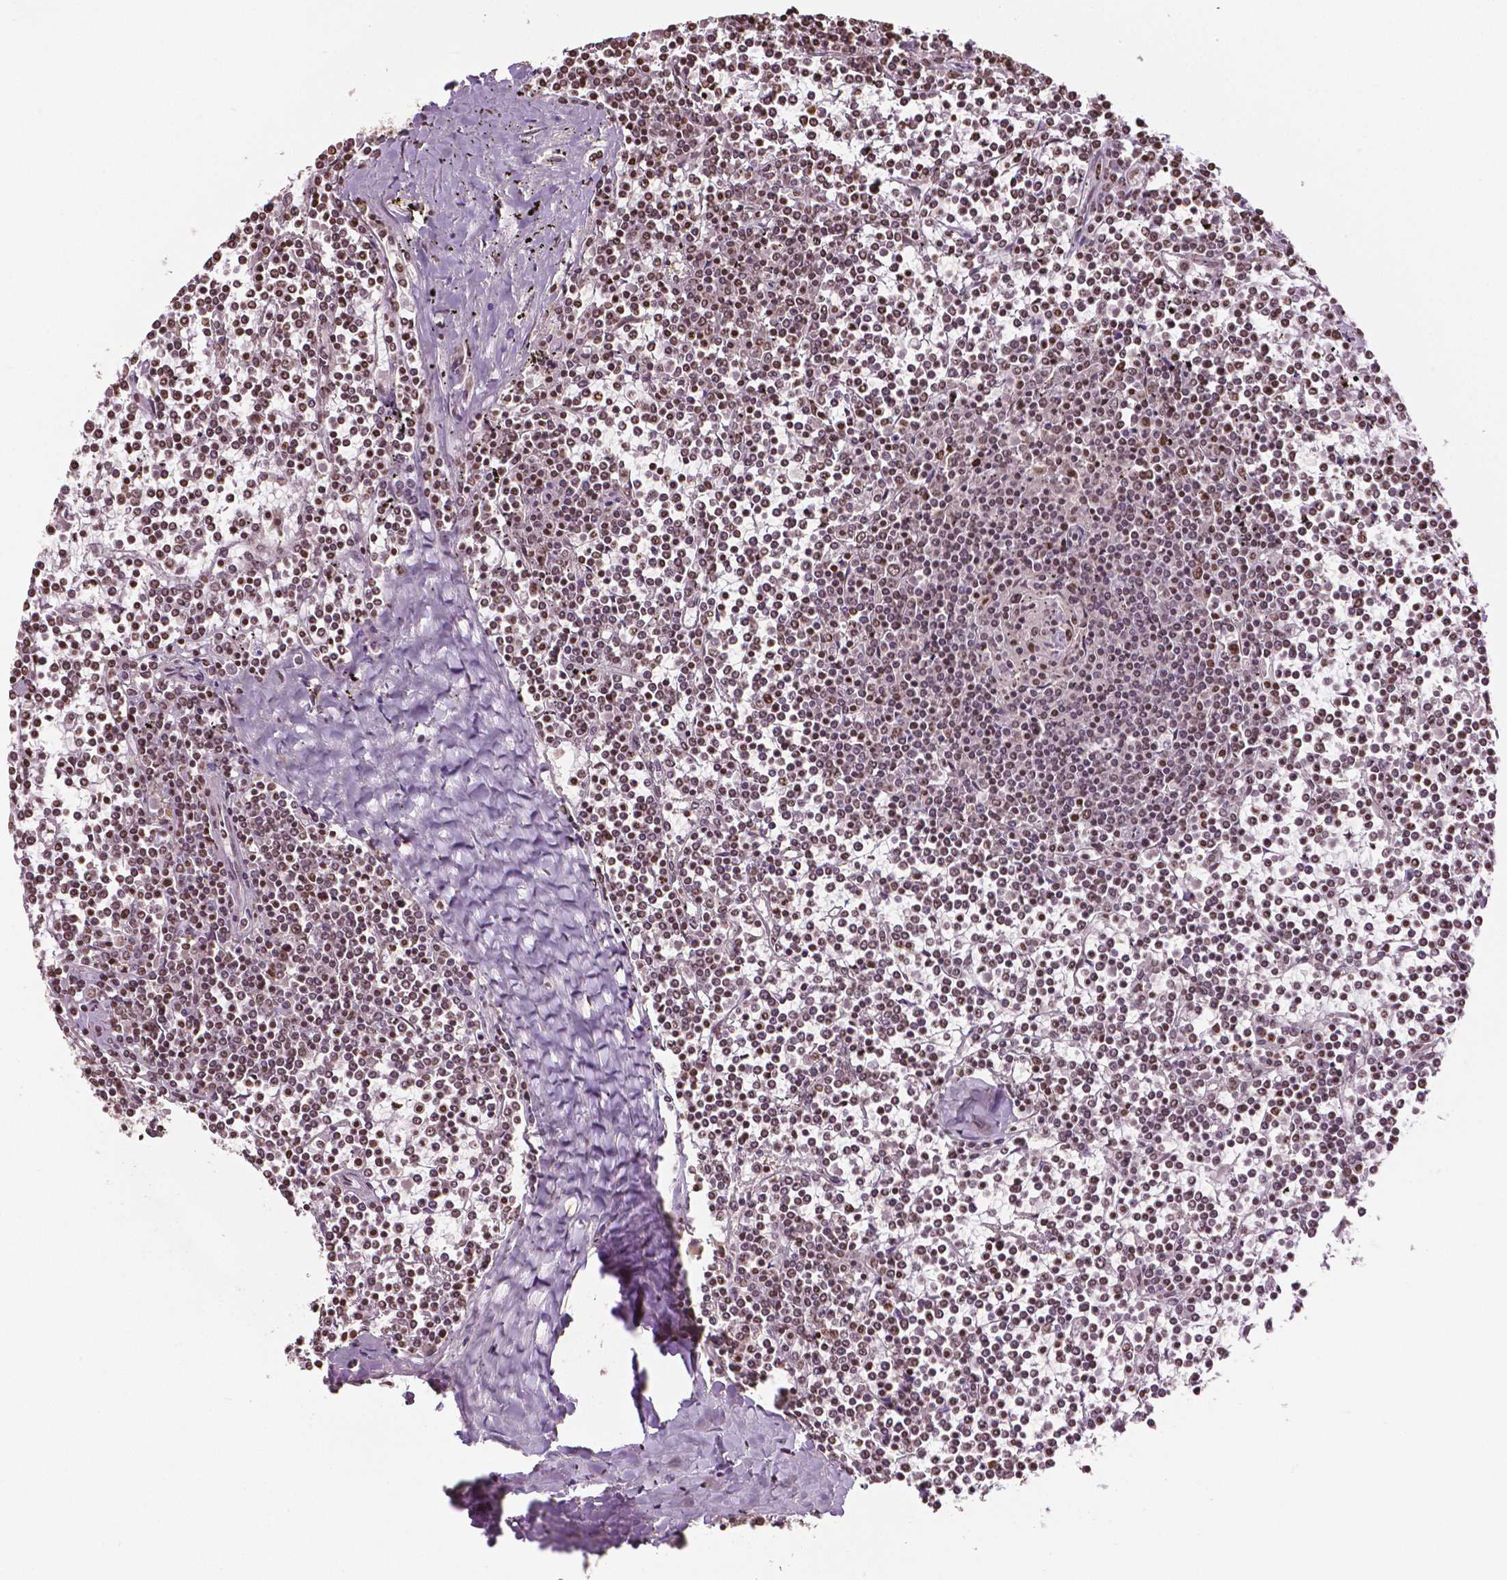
{"staining": {"intensity": "moderate", "quantity": ">75%", "location": "nuclear"}, "tissue": "lymphoma", "cell_type": "Tumor cells", "image_type": "cancer", "snomed": [{"axis": "morphology", "description": "Malignant lymphoma, non-Hodgkin's type, Low grade"}, {"axis": "topography", "description": "Spleen"}], "caption": "Low-grade malignant lymphoma, non-Hodgkin's type stained for a protein (brown) reveals moderate nuclear positive staining in about >75% of tumor cells.", "gene": "DEK", "patient": {"sex": "female", "age": 19}}